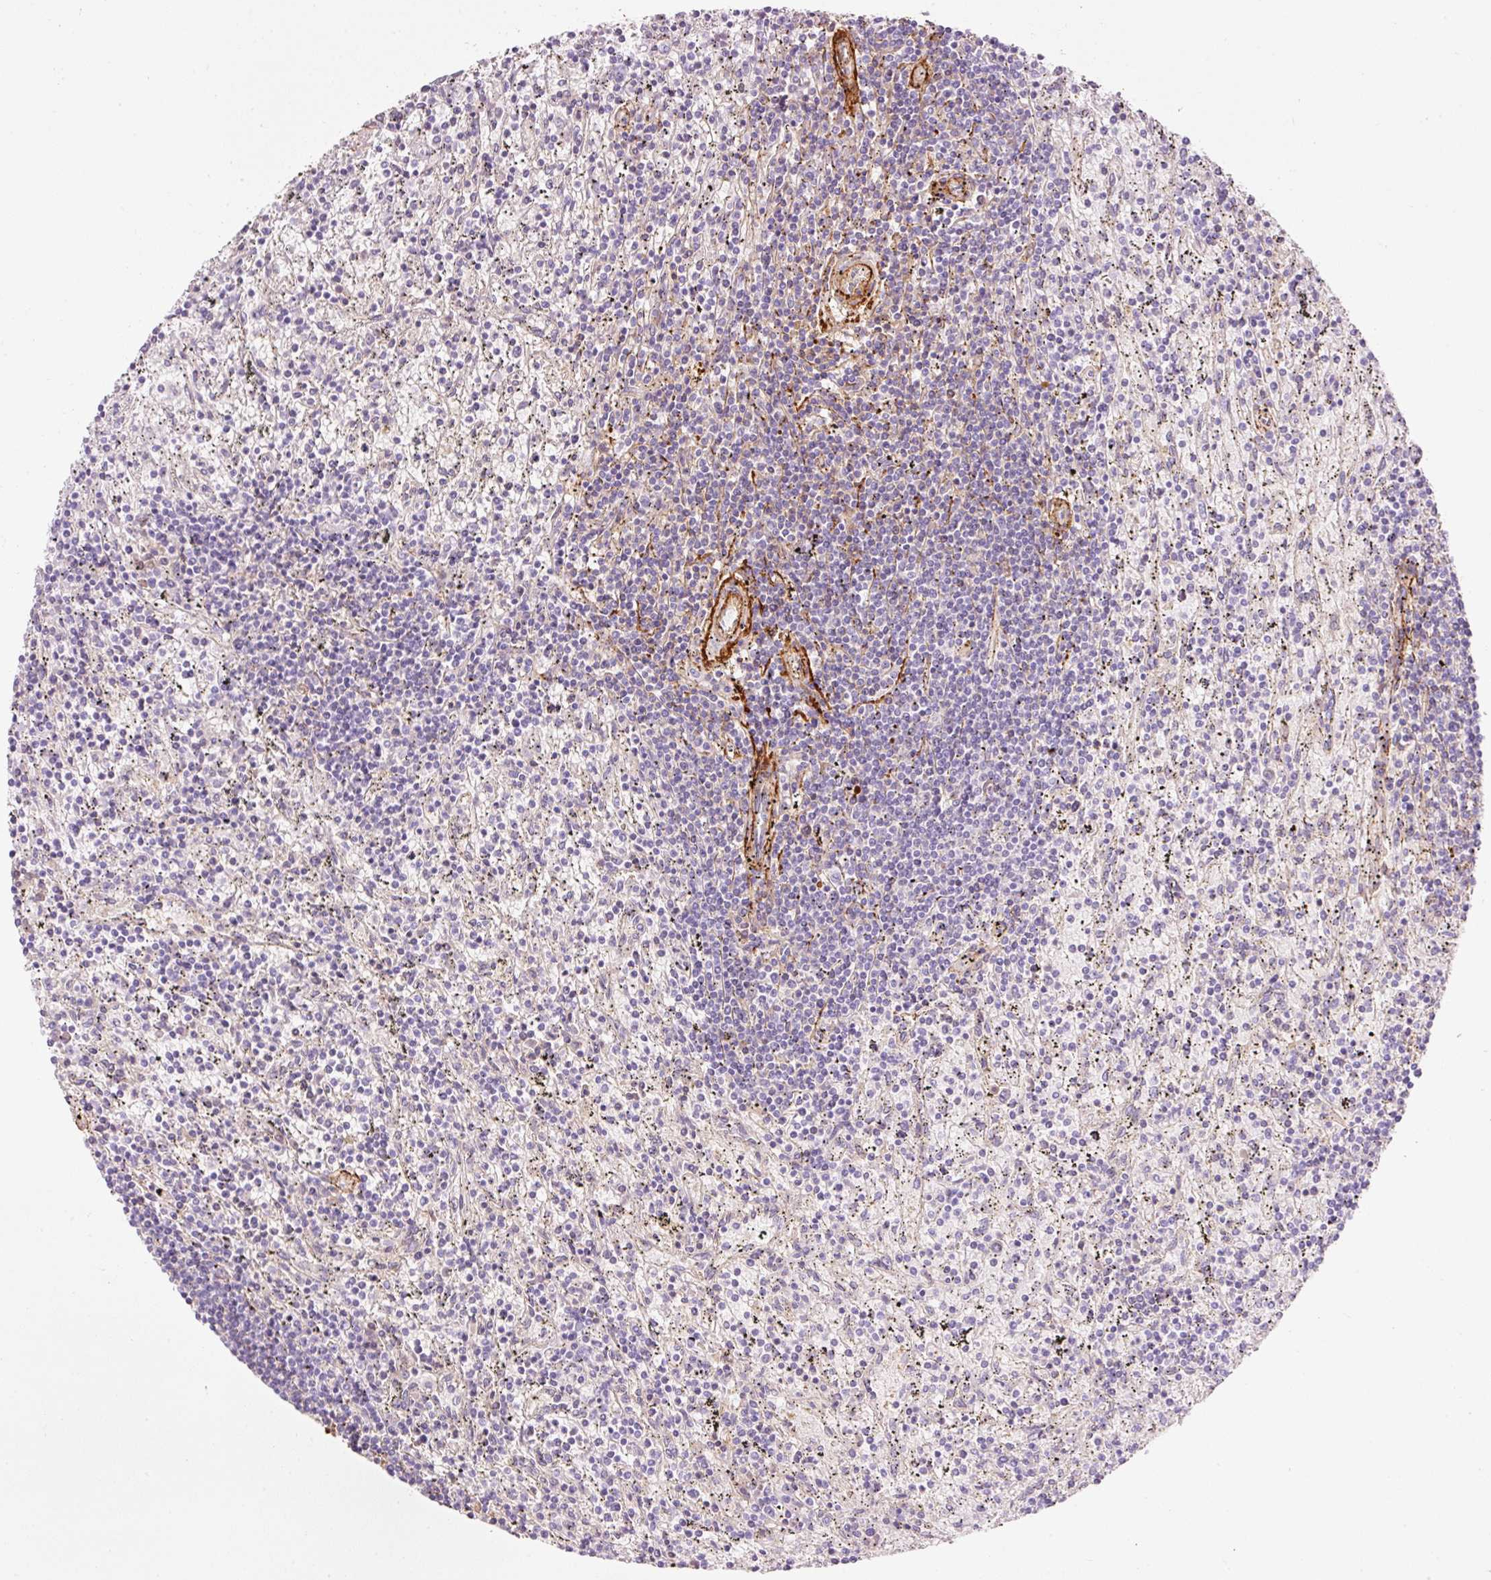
{"staining": {"intensity": "negative", "quantity": "none", "location": "none"}, "tissue": "lymphoma", "cell_type": "Tumor cells", "image_type": "cancer", "snomed": [{"axis": "morphology", "description": "Malignant lymphoma, non-Hodgkin's type, Low grade"}, {"axis": "topography", "description": "Spleen"}], "caption": "The image reveals no staining of tumor cells in lymphoma. Nuclei are stained in blue.", "gene": "MFAP4", "patient": {"sex": "male", "age": 76}}